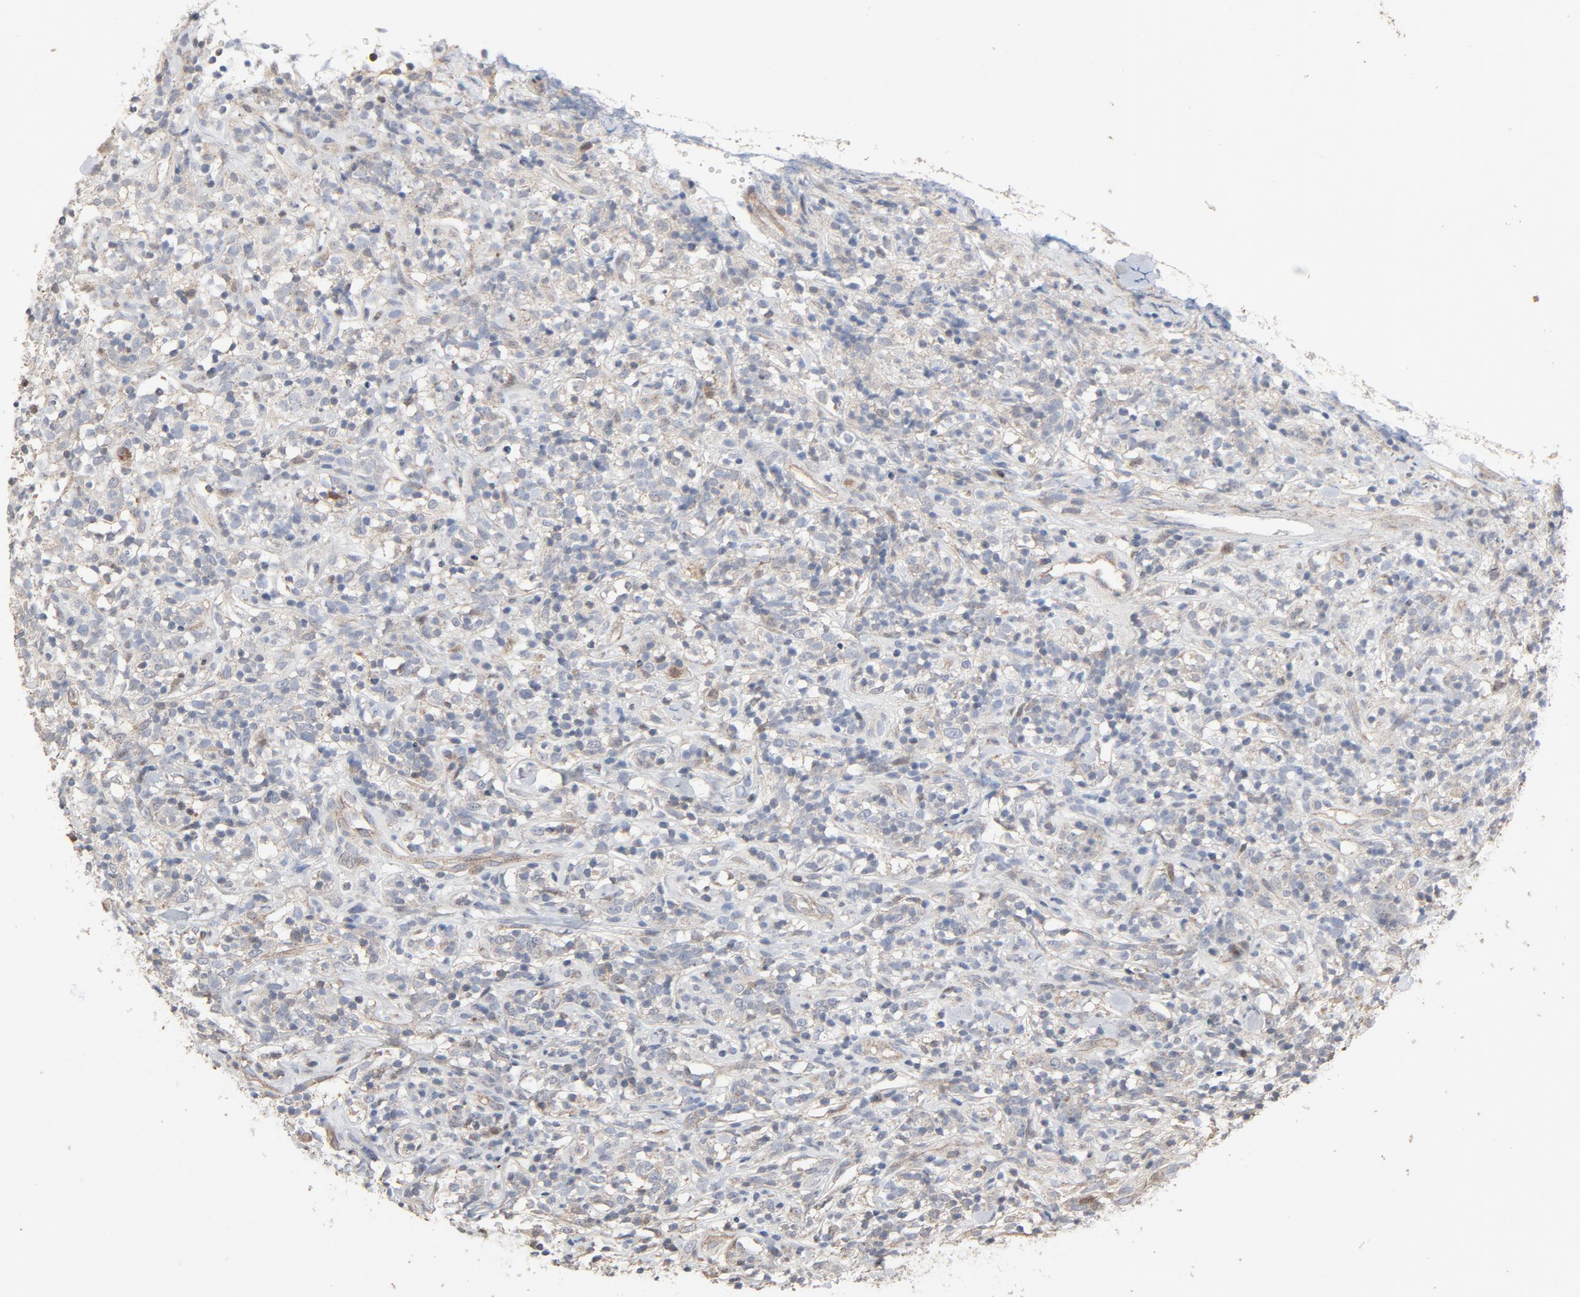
{"staining": {"intensity": "weak", "quantity": "<25%", "location": "cytoplasmic/membranous"}, "tissue": "lymphoma", "cell_type": "Tumor cells", "image_type": "cancer", "snomed": [{"axis": "morphology", "description": "Malignant lymphoma, non-Hodgkin's type, High grade"}, {"axis": "topography", "description": "Lymph node"}], "caption": "High power microscopy histopathology image of an immunohistochemistry (IHC) image of lymphoma, revealing no significant expression in tumor cells. (DAB (3,3'-diaminobenzidine) IHC, high magnification).", "gene": "CDK6", "patient": {"sex": "female", "age": 73}}